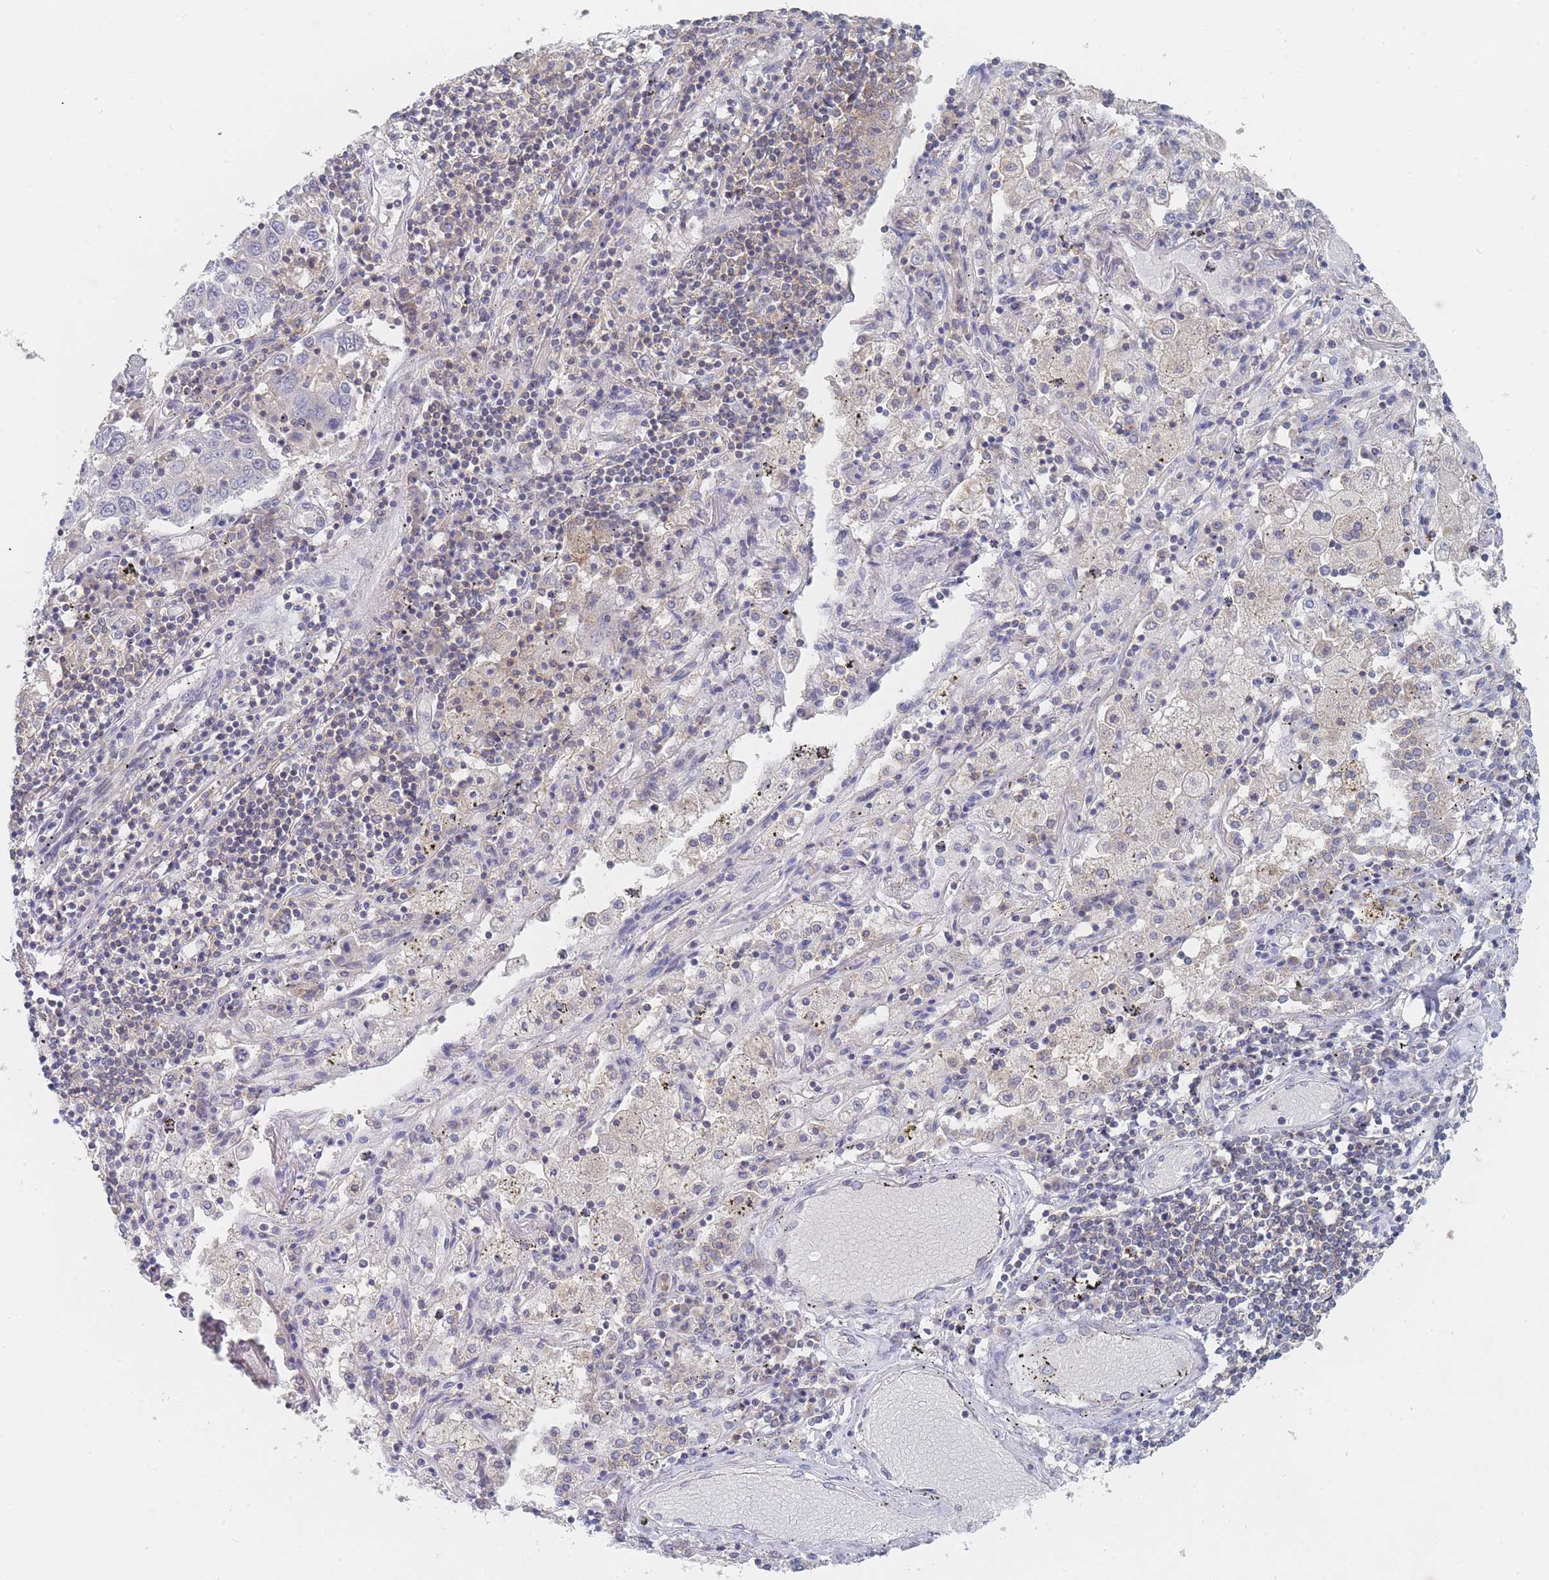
{"staining": {"intensity": "negative", "quantity": "none", "location": "none"}, "tissue": "lung cancer", "cell_type": "Tumor cells", "image_type": "cancer", "snomed": [{"axis": "morphology", "description": "Squamous cell carcinoma, NOS"}, {"axis": "topography", "description": "Lung"}], "caption": "This is an IHC image of human lung cancer (squamous cell carcinoma). There is no expression in tumor cells.", "gene": "PPP6C", "patient": {"sex": "male", "age": 65}}